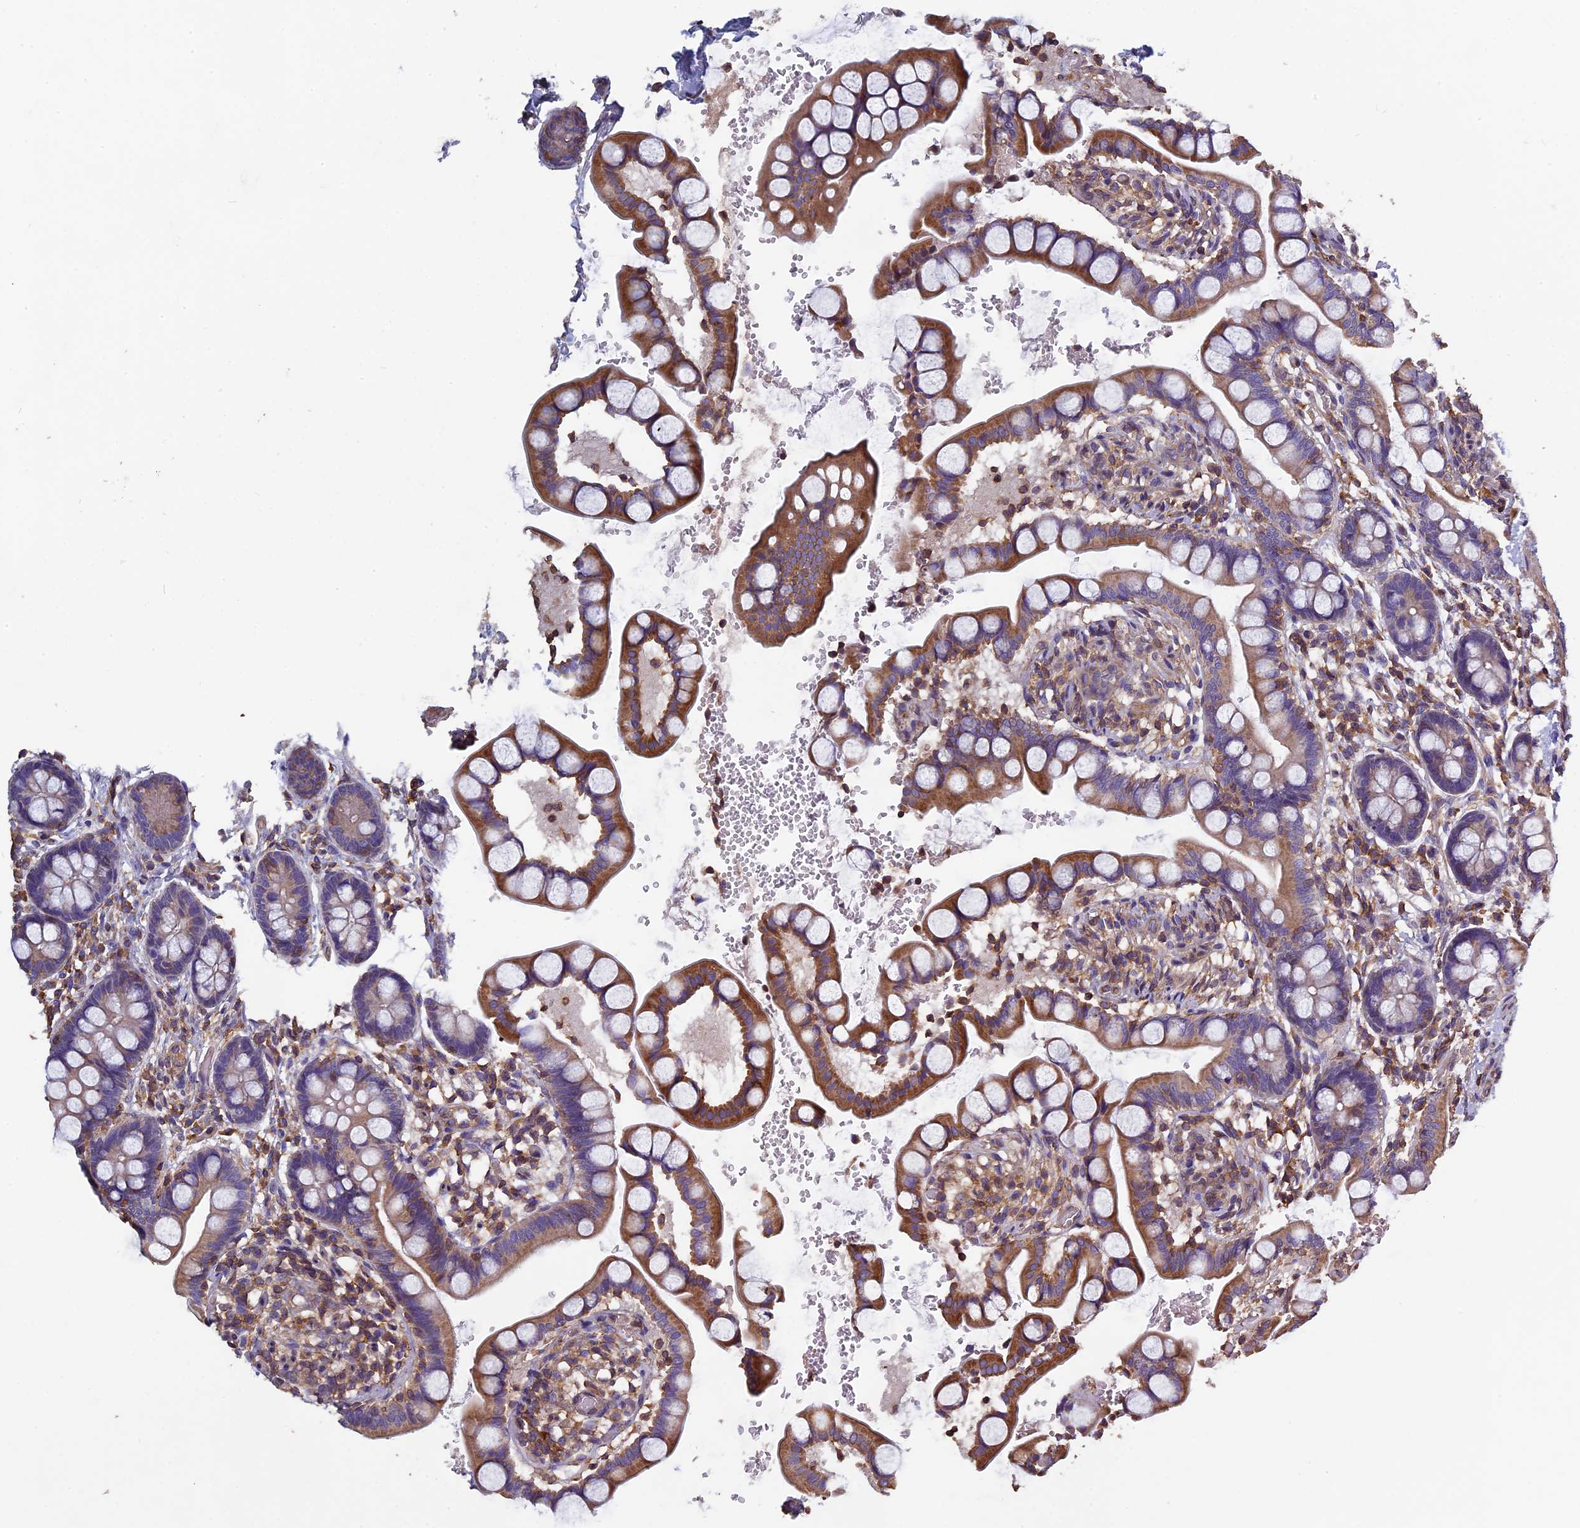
{"staining": {"intensity": "moderate", "quantity": ">75%", "location": "cytoplasmic/membranous"}, "tissue": "small intestine", "cell_type": "Glandular cells", "image_type": "normal", "snomed": [{"axis": "morphology", "description": "Normal tissue, NOS"}, {"axis": "topography", "description": "Small intestine"}], "caption": "Protein analysis of normal small intestine demonstrates moderate cytoplasmic/membranous expression in approximately >75% of glandular cells. (Stains: DAB (3,3'-diaminobenzidine) in brown, nuclei in blue, Microscopy: brightfield microscopy at high magnification).", "gene": "CCDC153", "patient": {"sex": "male", "age": 52}}